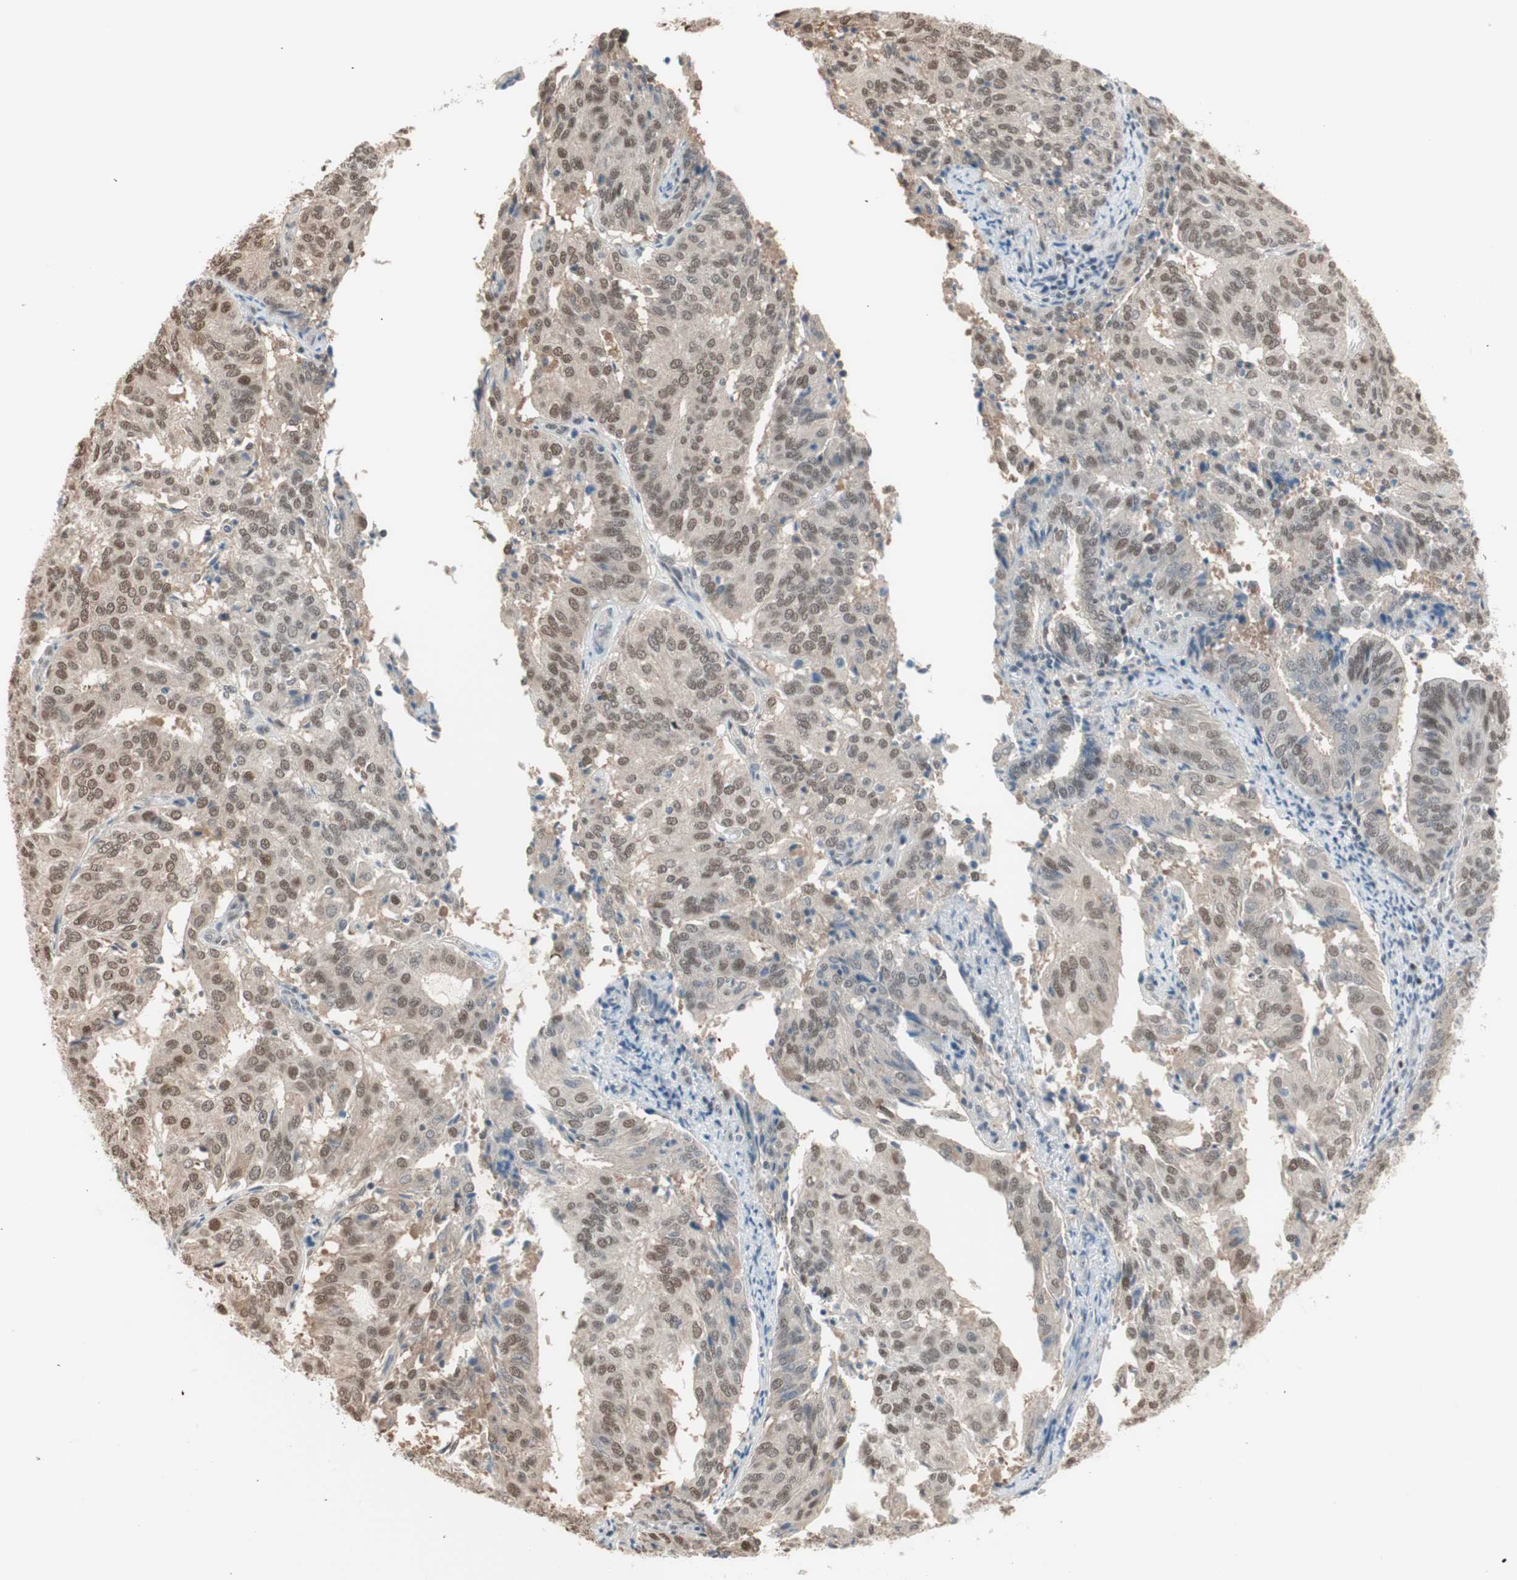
{"staining": {"intensity": "moderate", "quantity": "<25%", "location": "nuclear"}, "tissue": "endometrial cancer", "cell_type": "Tumor cells", "image_type": "cancer", "snomed": [{"axis": "morphology", "description": "Adenocarcinoma, NOS"}, {"axis": "topography", "description": "Uterus"}], "caption": "Tumor cells reveal low levels of moderate nuclear positivity in about <25% of cells in adenocarcinoma (endometrial).", "gene": "LONP2", "patient": {"sex": "female", "age": 60}}